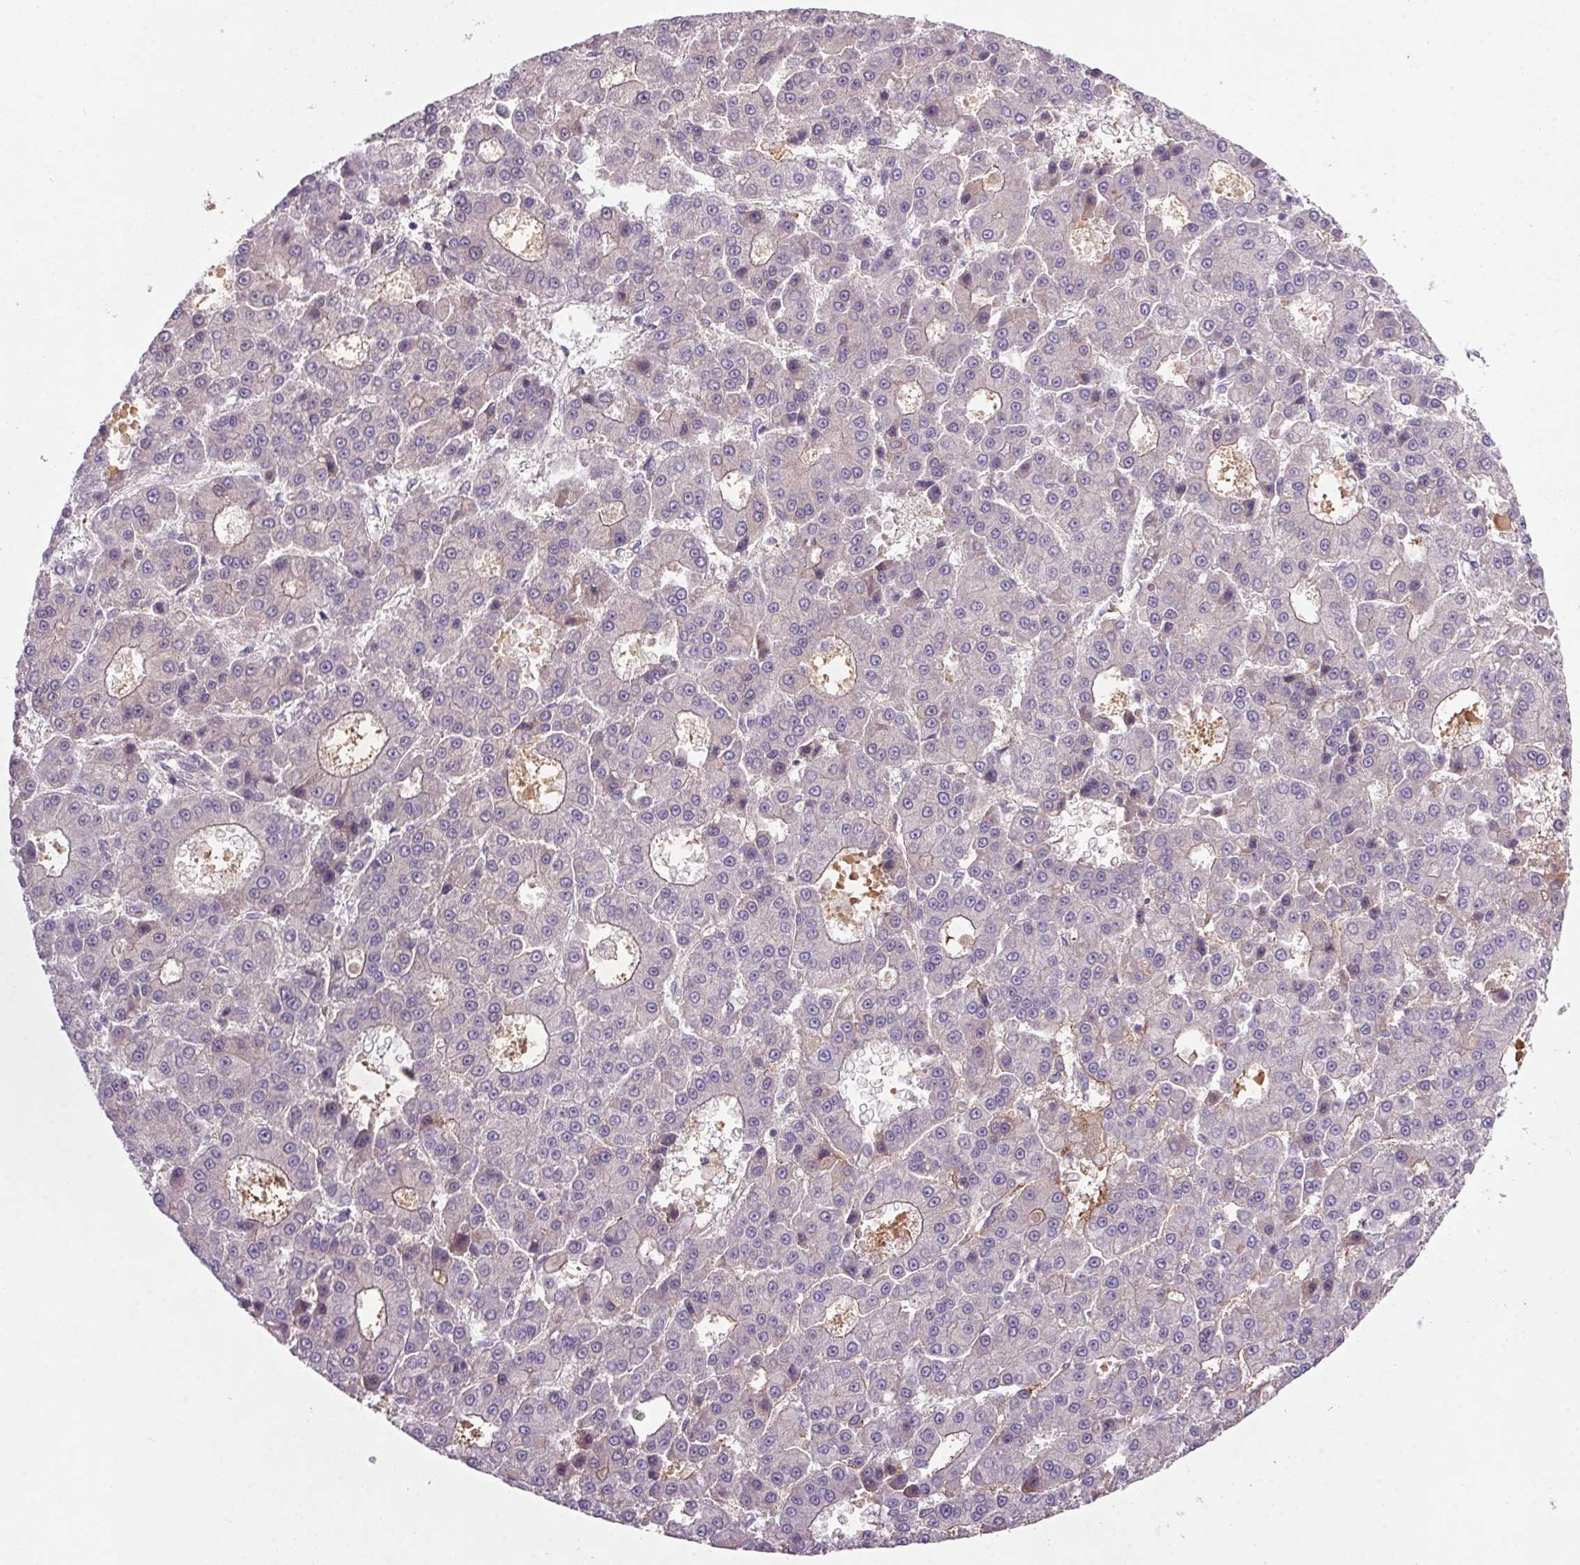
{"staining": {"intensity": "negative", "quantity": "none", "location": "none"}, "tissue": "liver cancer", "cell_type": "Tumor cells", "image_type": "cancer", "snomed": [{"axis": "morphology", "description": "Carcinoma, Hepatocellular, NOS"}, {"axis": "topography", "description": "Liver"}], "caption": "High magnification brightfield microscopy of liver cancer stained with DAB (brown) and counterstained with hematoxylin (blue): tumor cells show no significant staining.", "gene": "APOC4", "patient": {"sex": "male", "age": 70}}